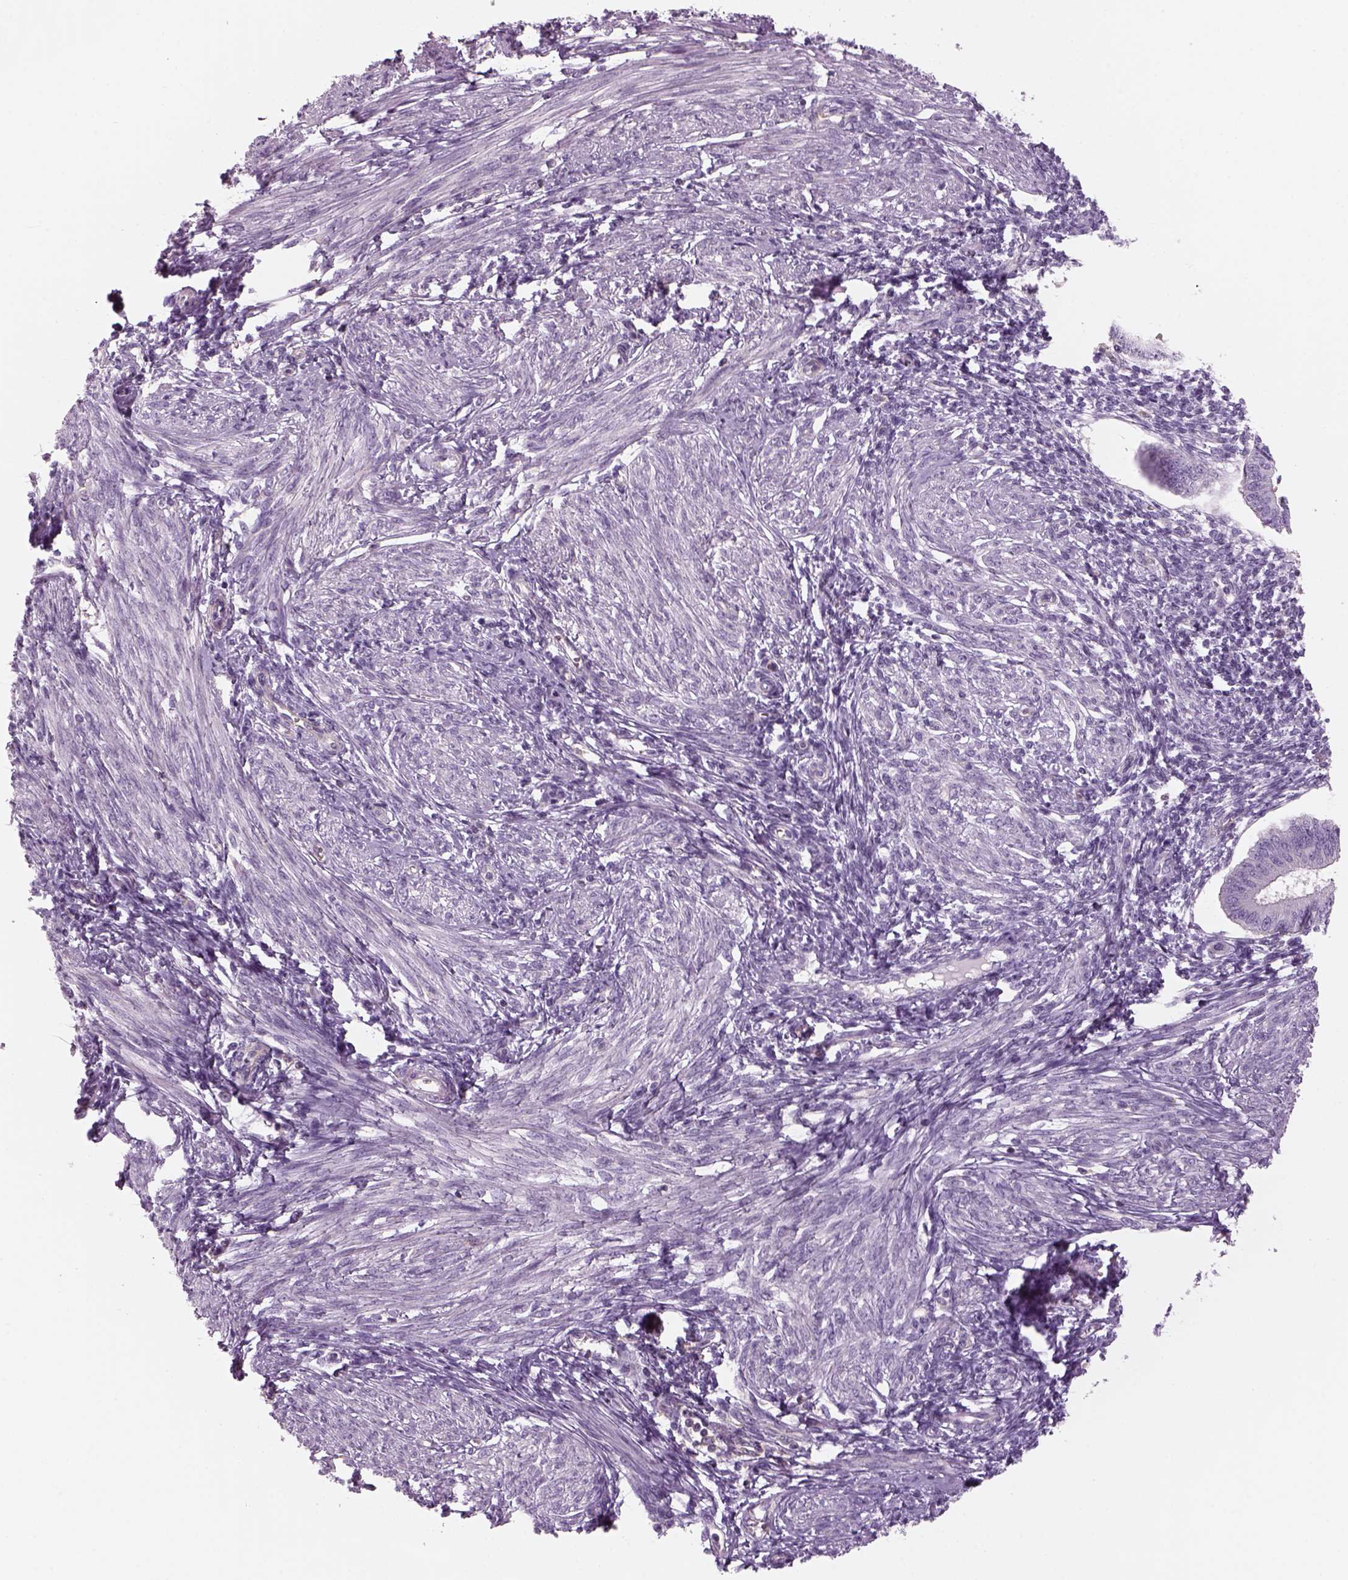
{"staining": {"intensity": "negative", "quantity": "none", "location": "none"}, "tissue": "endometrium", "cell_type": "Cells in endometrial stroma", "image_type": "normal", "snomed": [{"axis": "morphology", "description": "Normal tissue, NOS"}, {"axis": "topography", "description": "Endometrium"}], "caption": "High magnification brightfield microscopy of normal endometrium stained with DAB (3,3'-diaminobenzidine) (brown) and counterstained with hematoxylin (blue): cells in endometrial stroma show no significant expression.", "gene": "SLC1A7", "patient": {"sex": "female", "age": 42}}